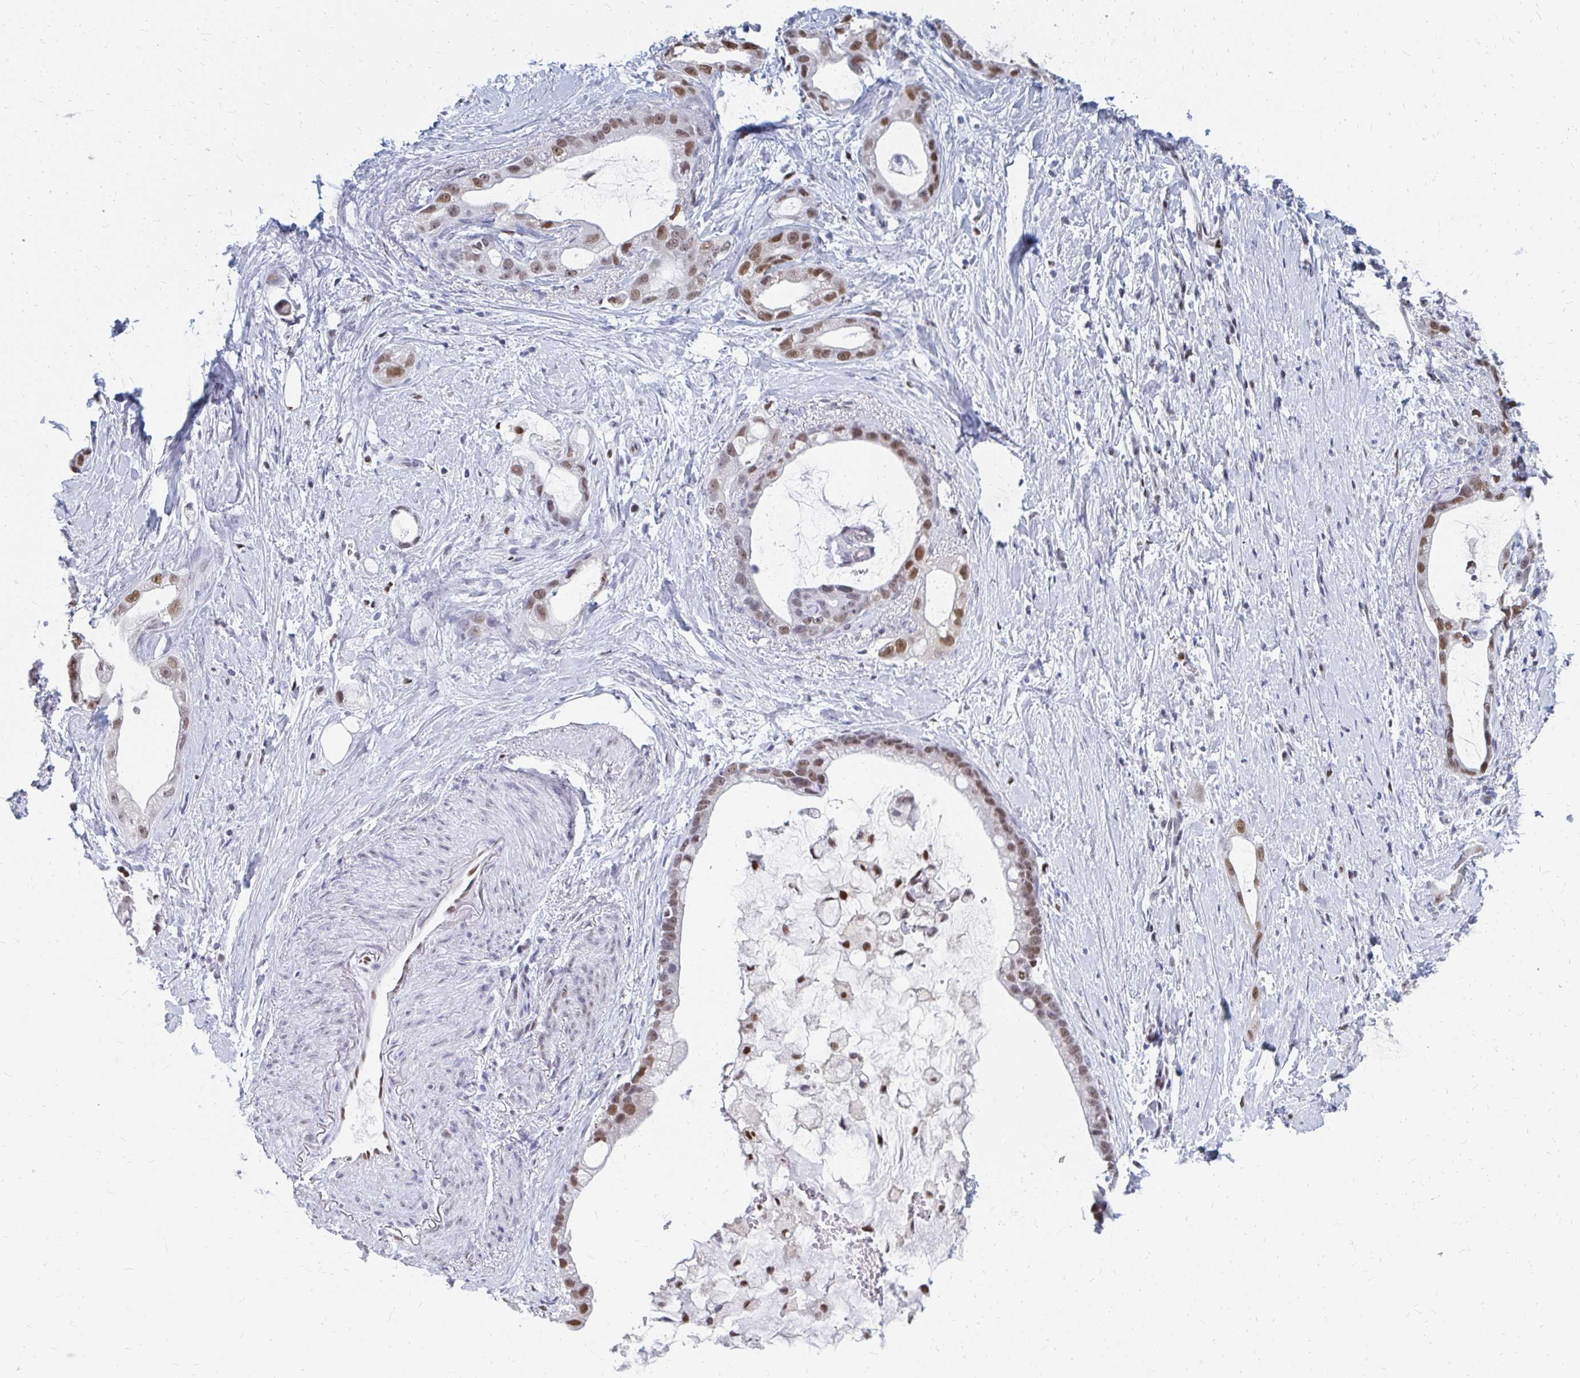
{"staining": {"intensity": "moderate", "quantity": ">75%", "location": "nuclear"}, "tissue": "stomach cancer", "cell_type": "Tumor cells", "image_type": "cancer", "snomed": [{"axis": "morphology", "description": "Adenocarcinoma, NOS"}, {"axis": "topography", "description": "Stomach"}], "caption": "Brown immunohistochemical staining in stomach cancer demonstrates moderate nuclear expression in approximately >75% of tumor cells.", "gene": "PLK3", "patient": {"sex": "male", "age": 55}}